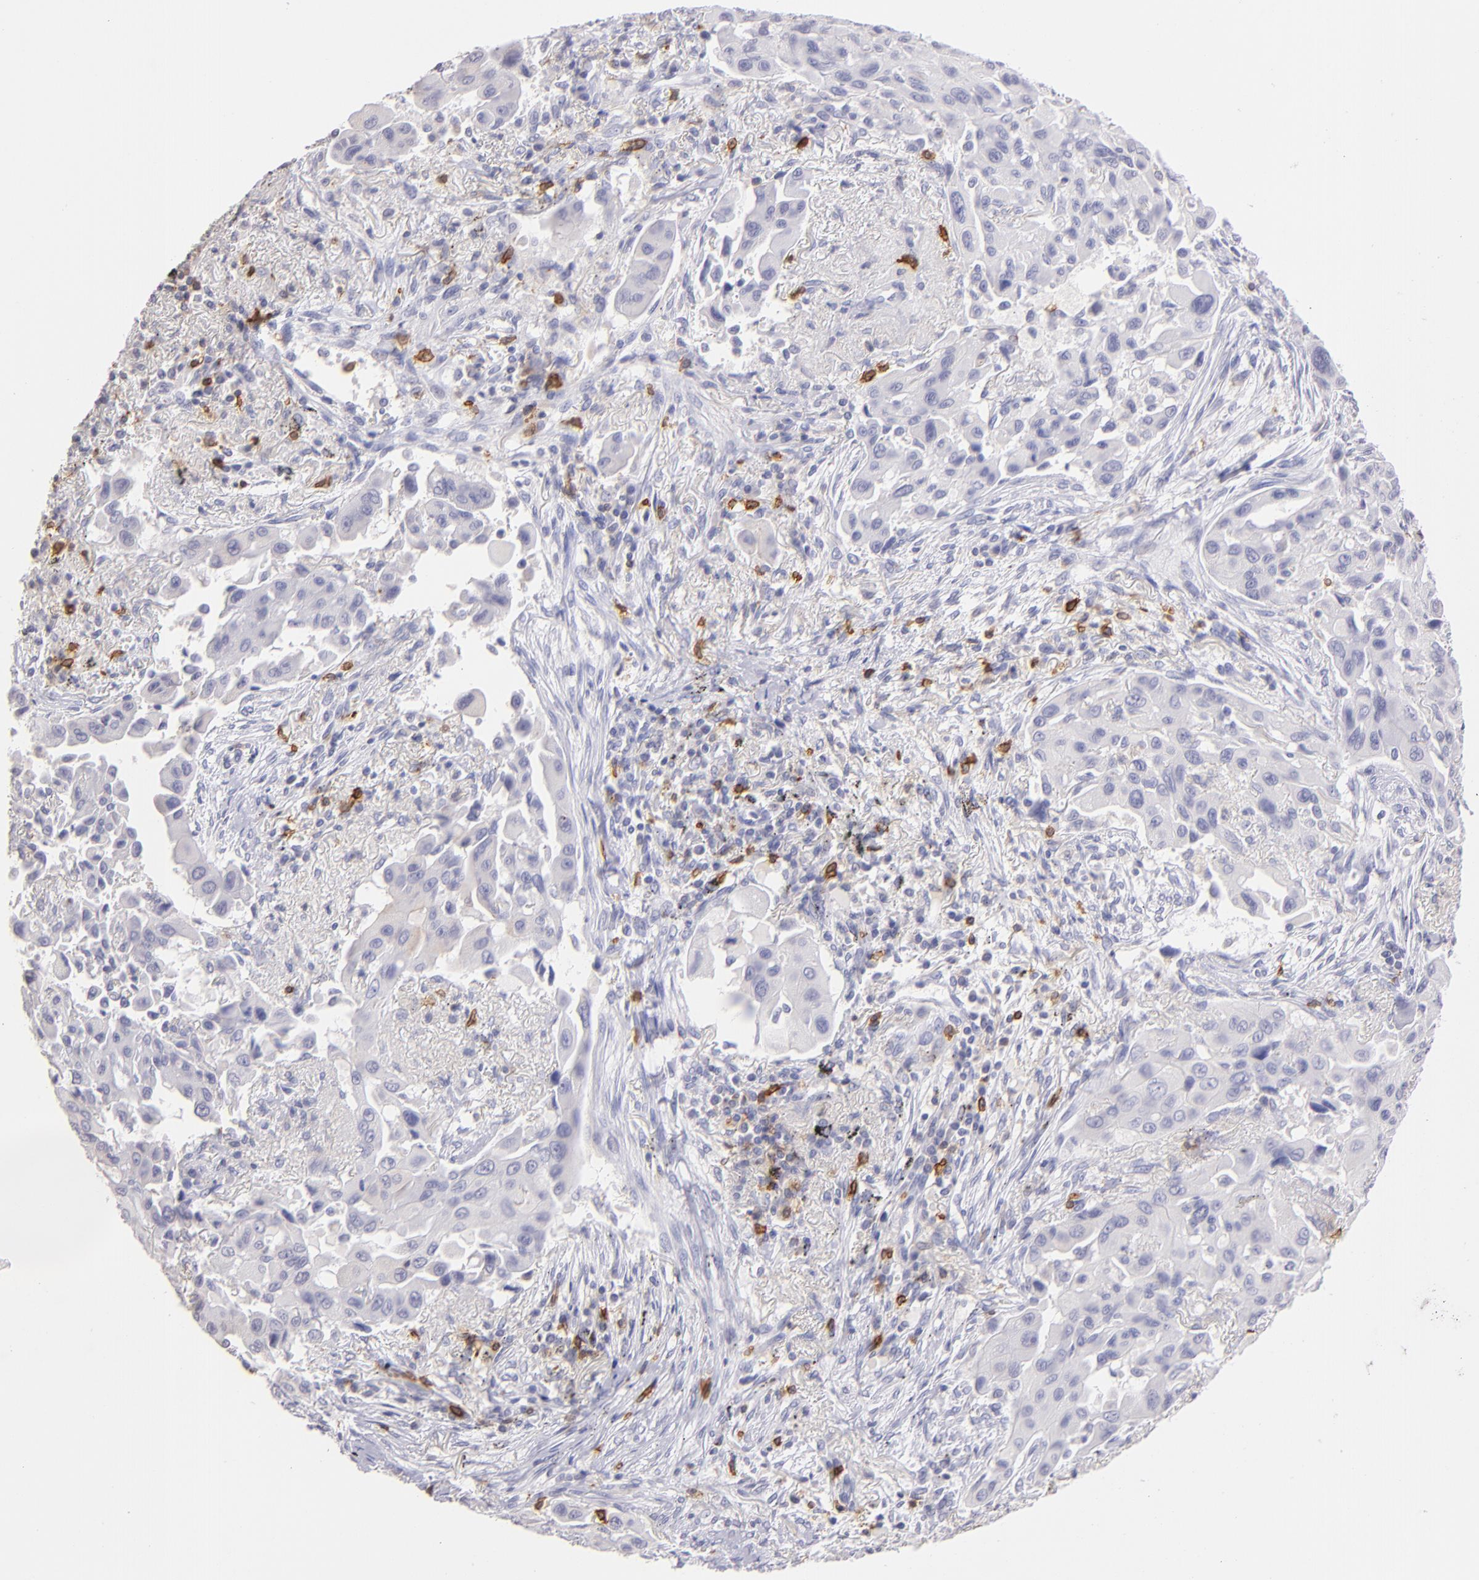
{"staining": {"intensity": "negative", "quantity": "none", "location": "none"}, "tissue": "lung cancer", "cell_type": "Tumor cells", "image_type": "cancer", "snomed": [{"axis": "morphology", "description": "Adenocarcinoma, NOS"}, {"axis": "topography", "description": "Lung"}], "caption": "This is an immunohistochemistry image of human adenocarcinoma (lung). There is no positivity in tumor cells.", "gene": "IL2RA", "patient": {"sex": "male", "age": 68}}